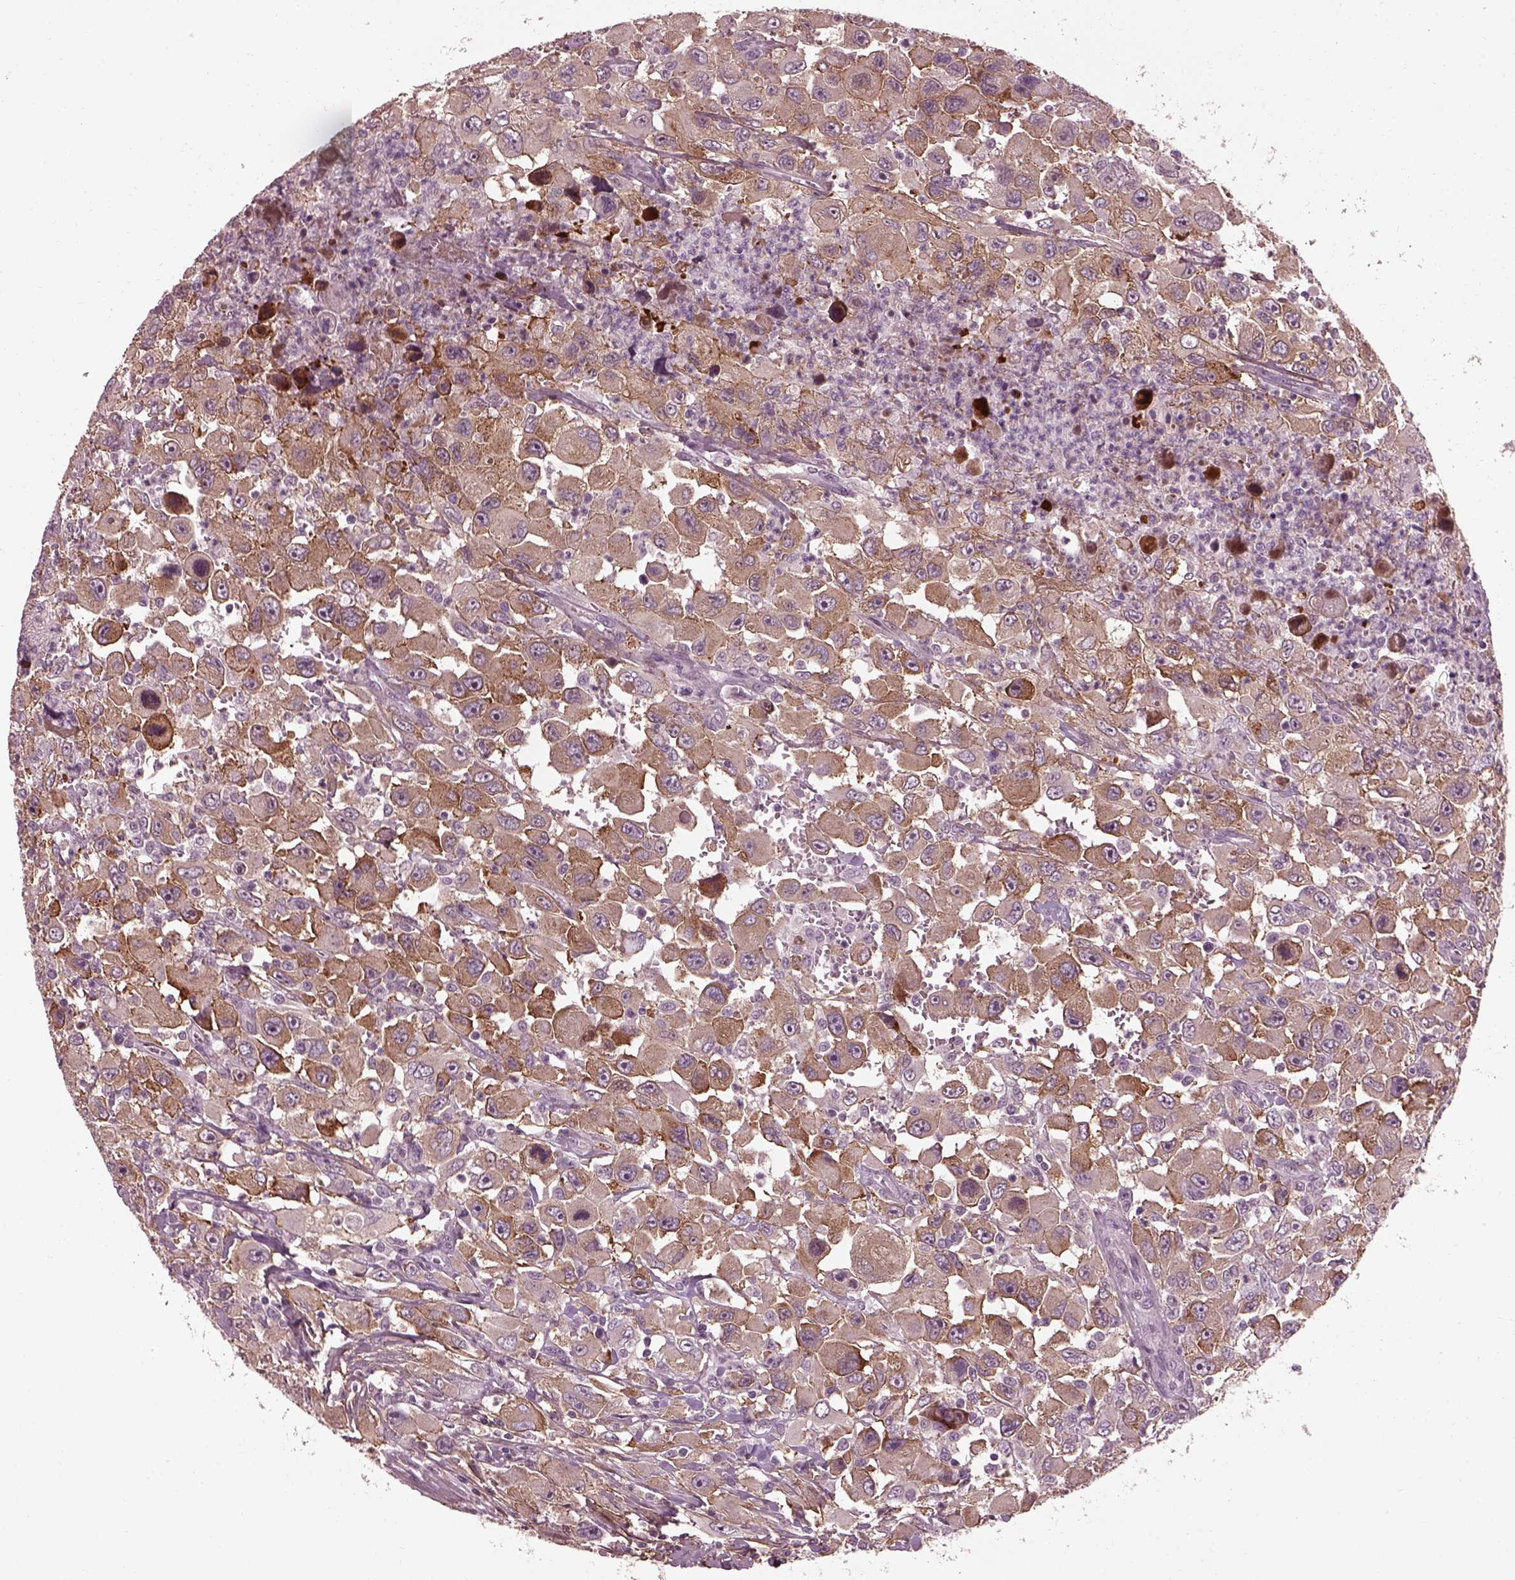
{"staining": {"intensity": "moderate", "quantity": "<25%", "location": "cytoplasmic/membranous"}, "tissue": "head and neck cancer", "cell_type": "Tumor cells", "image_type": "cancer", "snomed": [{"axis": "morphology", "description": "Squamous cell carcinoma, NOS"}, {"axis": "morphology", "description": "Squamous cell carcinoma, metastatic, NOS"}, {"axis": "topography", "description": "Oral tissue"}, {"axis": "topography", "description": "Head-Neck"}], "caption": "Tumor cells demonstrate moderate cytoplasmic/membranous staining in about <25% of cells in head and neck cancer. The staining is performed using DAB brown chromogen to label protein expression. The nuclei are counter-stained blue using hematoxylin.", "gene": "EFEMP1", "patient": {"sex": "female", "age": 85}}